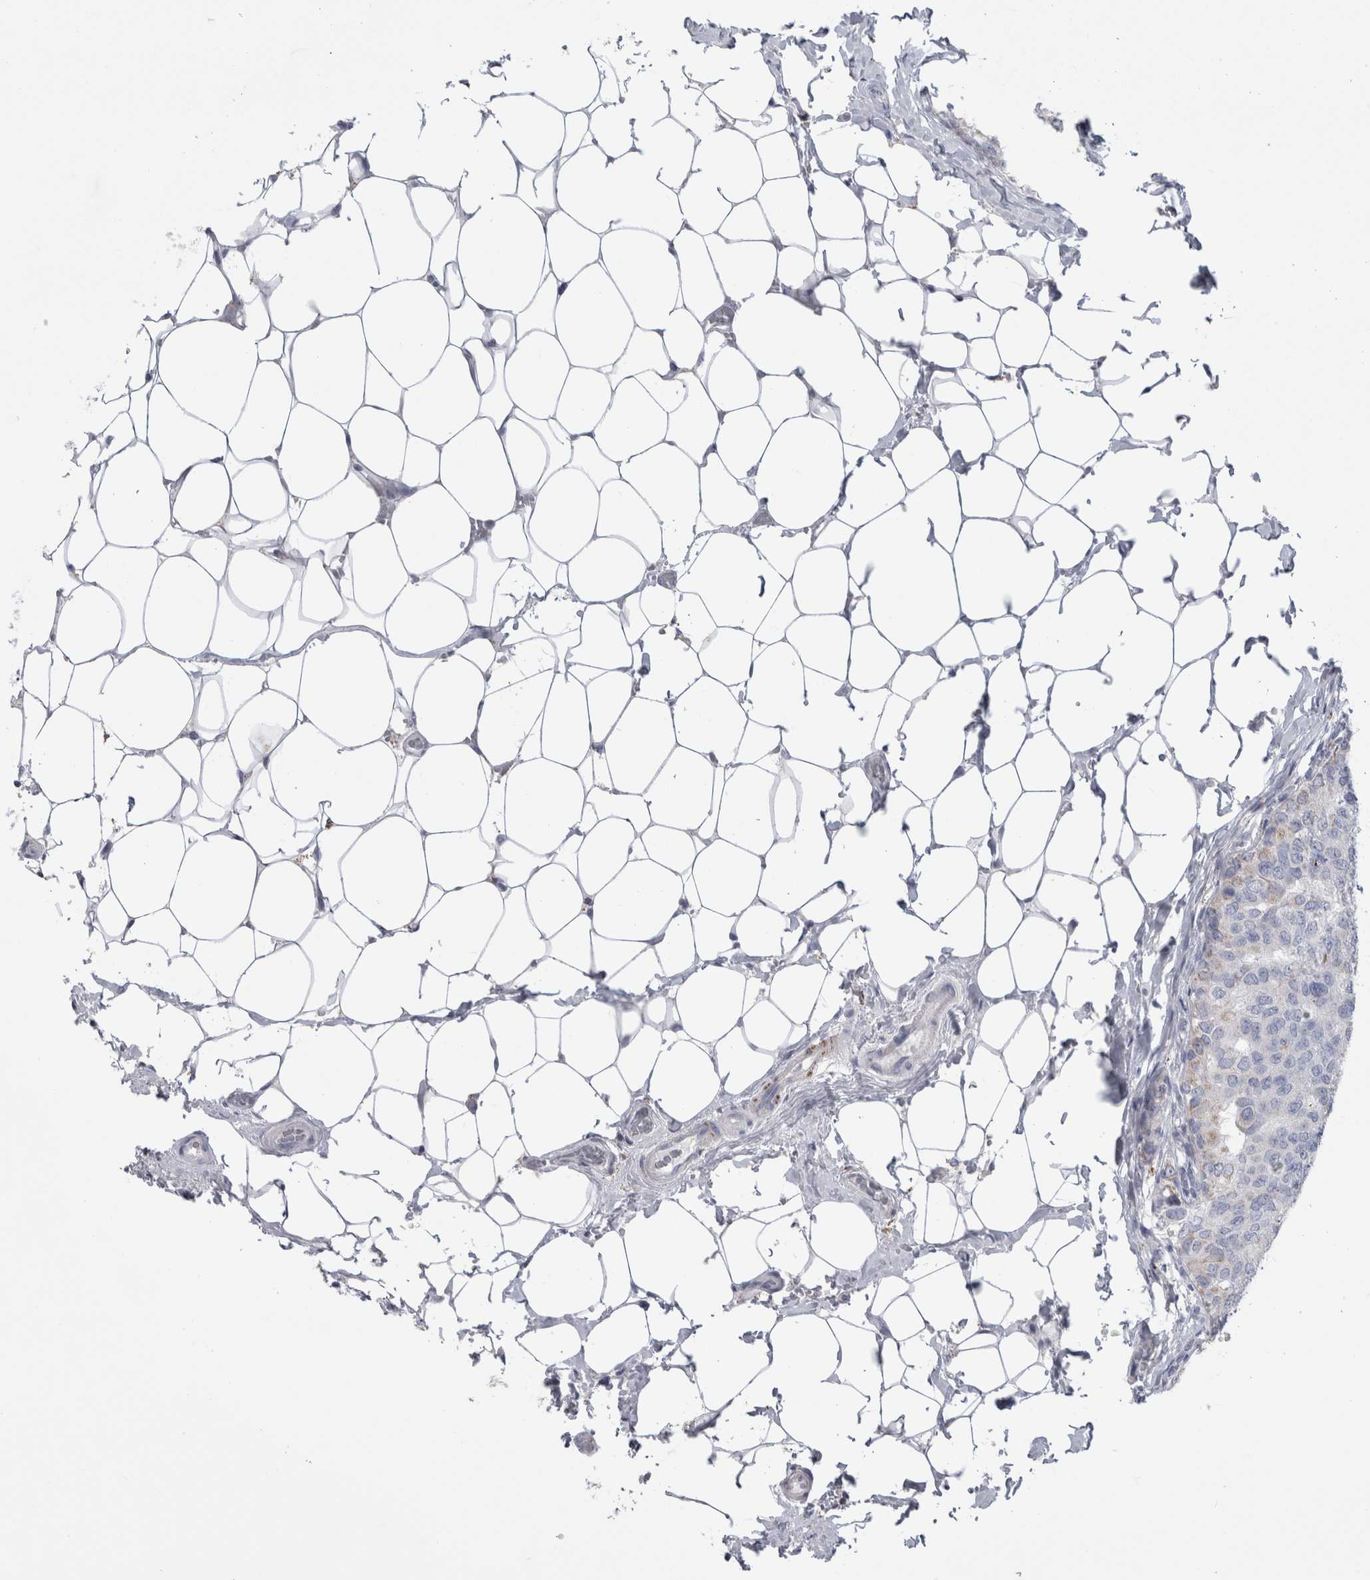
{"staining": {"intensity": "weak", "quantity": "<25%", "location": "cytoplasmic/membranous"}, "tissue": "breast cancer", "cell_type": "Tumor cells", "image_type": "cancer", "snomed": [{"axis": "morphology", "description": "Normal tissue, NOS"}, {"axis": "morphology", "description": "Duct carcinoma"}, {"axis": "topography", "description": "Breast"}], "caption": "Protein analysis of breast cancer (intraductal carcinoma) demonstrates no significant expression in tumor cells.", "gene": "GATM", "patient": {"sex": "female", "age": 43}}